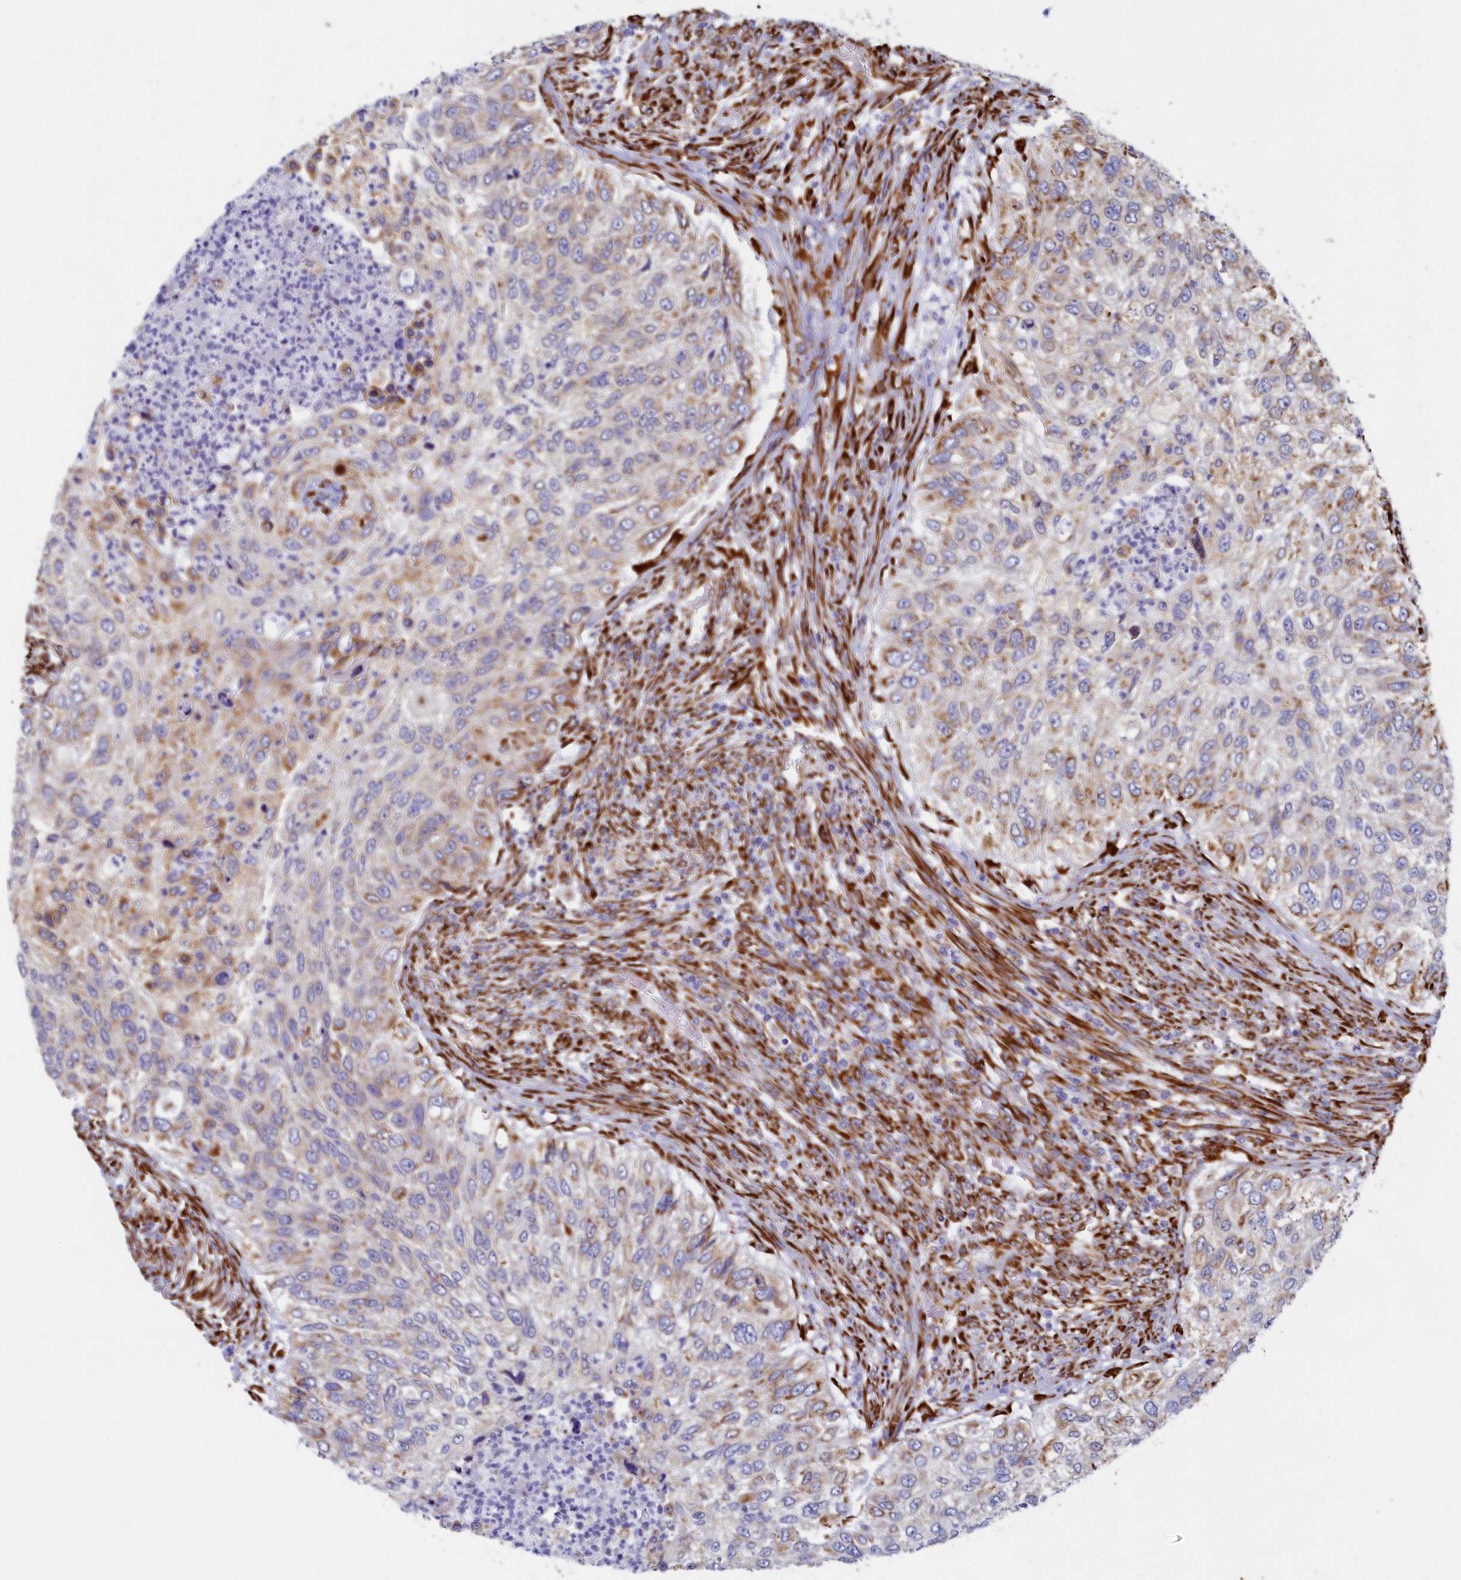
{"staining": {"intensity": "moderate", "quantity": "25%-75%", "location": "cytoplasmic/membranous"}, "tissue": "urothelial cancer", "cell_type": "Tumor cells", "image_type": "cancer", "snomed": [{"axis": "morphology", "description": "Urothelial carcinoma, High grade"}, {"axis": "topography", "description": "Urinary bladder"}], "caption": "A brown stain highlights moderate cytoplasmic/membranous positivity of a protein in human urothelial carcinoma (high-grade) tumor cells.", "gene": "TMEM18", "patient": {"sex": "female", "age": 60}}